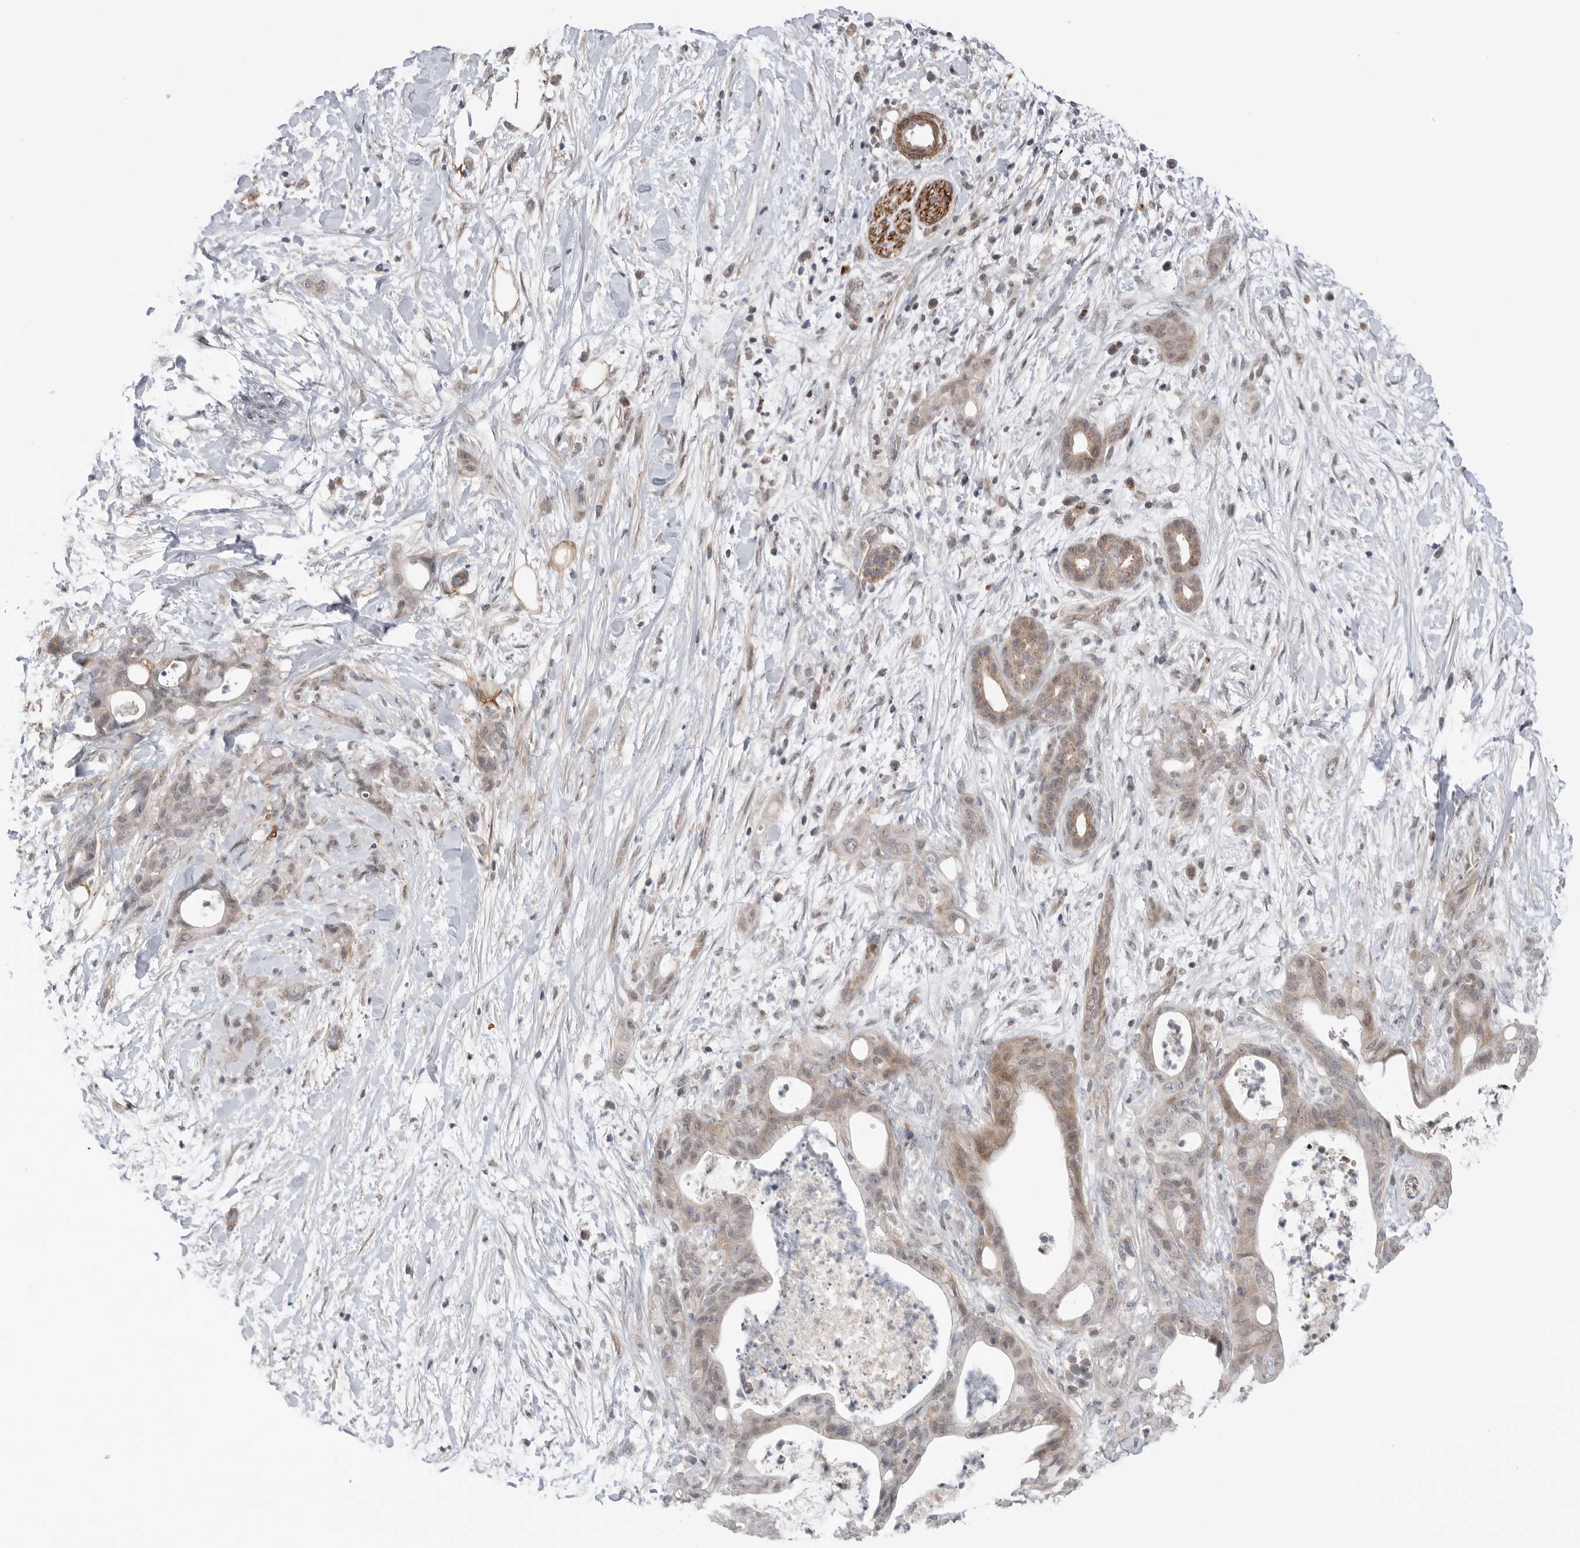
{"staining": {"intensity": "weak", "quantity": "<25%", "location": "cytoplasmic/membranous"}, "tissue": "pancreatic cancer", "cell_type": "Tumor cells", "image_type": "cancer", "snomed": [{"axis": "morphology", "description": "Adenocarcinoma, NOS"}, {"axis": "topography", "description": "Pancreas"}], "caption": "A high-resolution image shows immunohistochemistry (IHC) staining of adenocarcinoma (pancreatic), which shows no significant expression in tumor cells.", "gene": "PEAK1", "patient": {"sex": "male", "age": 58}}